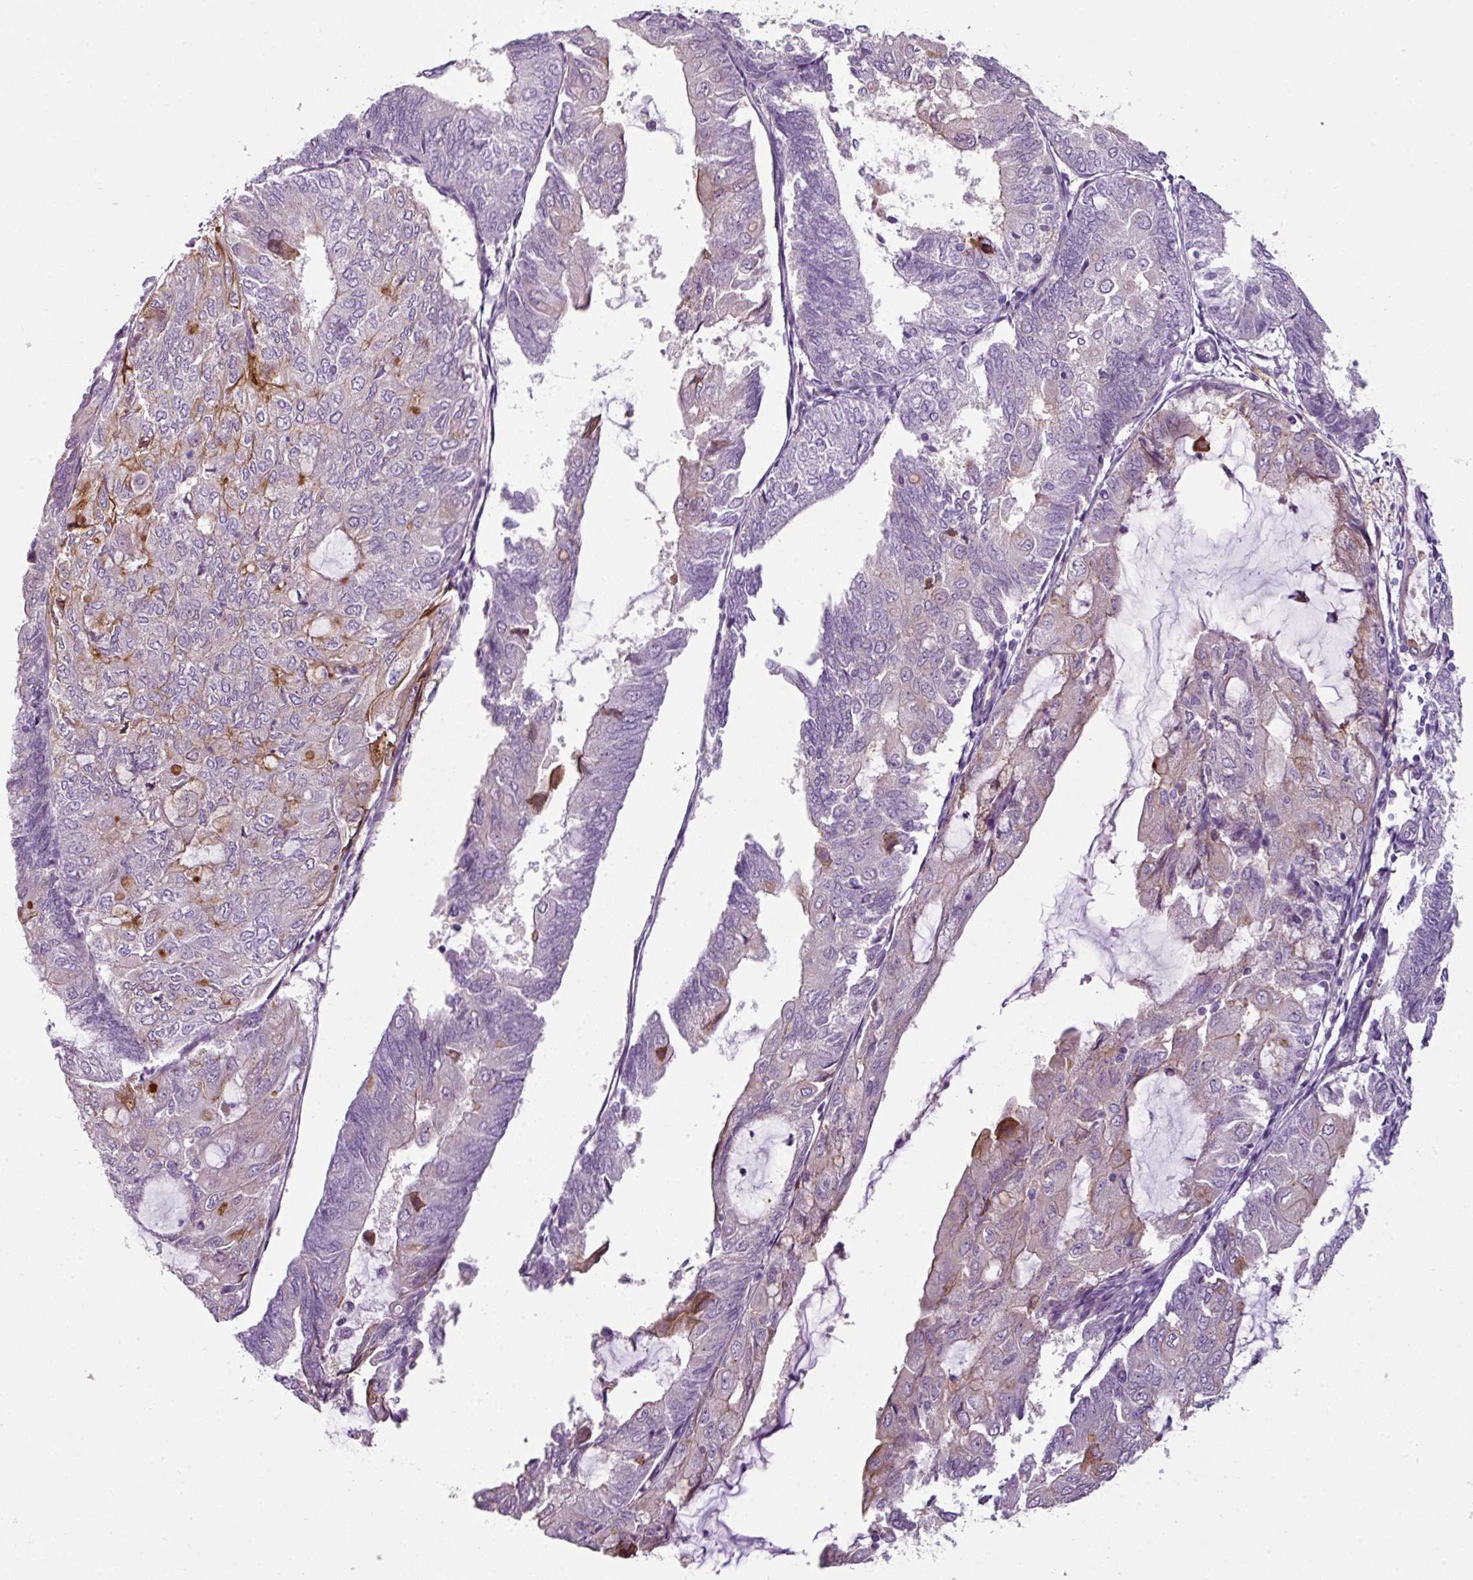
{"staining": {"intensity": "moderate", "quantity": "<25%", "location": "cytoplasmic/membranous"}, "tissue": "endometrial cancer", "cell_type": "Tumor cells", "image_type": "cancer", "snomed": [{"axis": "morphology", "description": "Adenocarcinoma, NOS"}, {"axis": "topography", "description": "Endometrium"}], "caption": "Protein expression analysis of endometrial cancer exhibits moderate cytoplasmic/membranous expression in approximately <25% of tumor cells. The staining is performed using DAB (3,3'-diaminobenzidine) brown chromogen to label protein expression. The nuclei are counter-stained blue using hematoxylin.", "gene": "TMEM178B", "patient": {"sex": "female", "age": 81}}